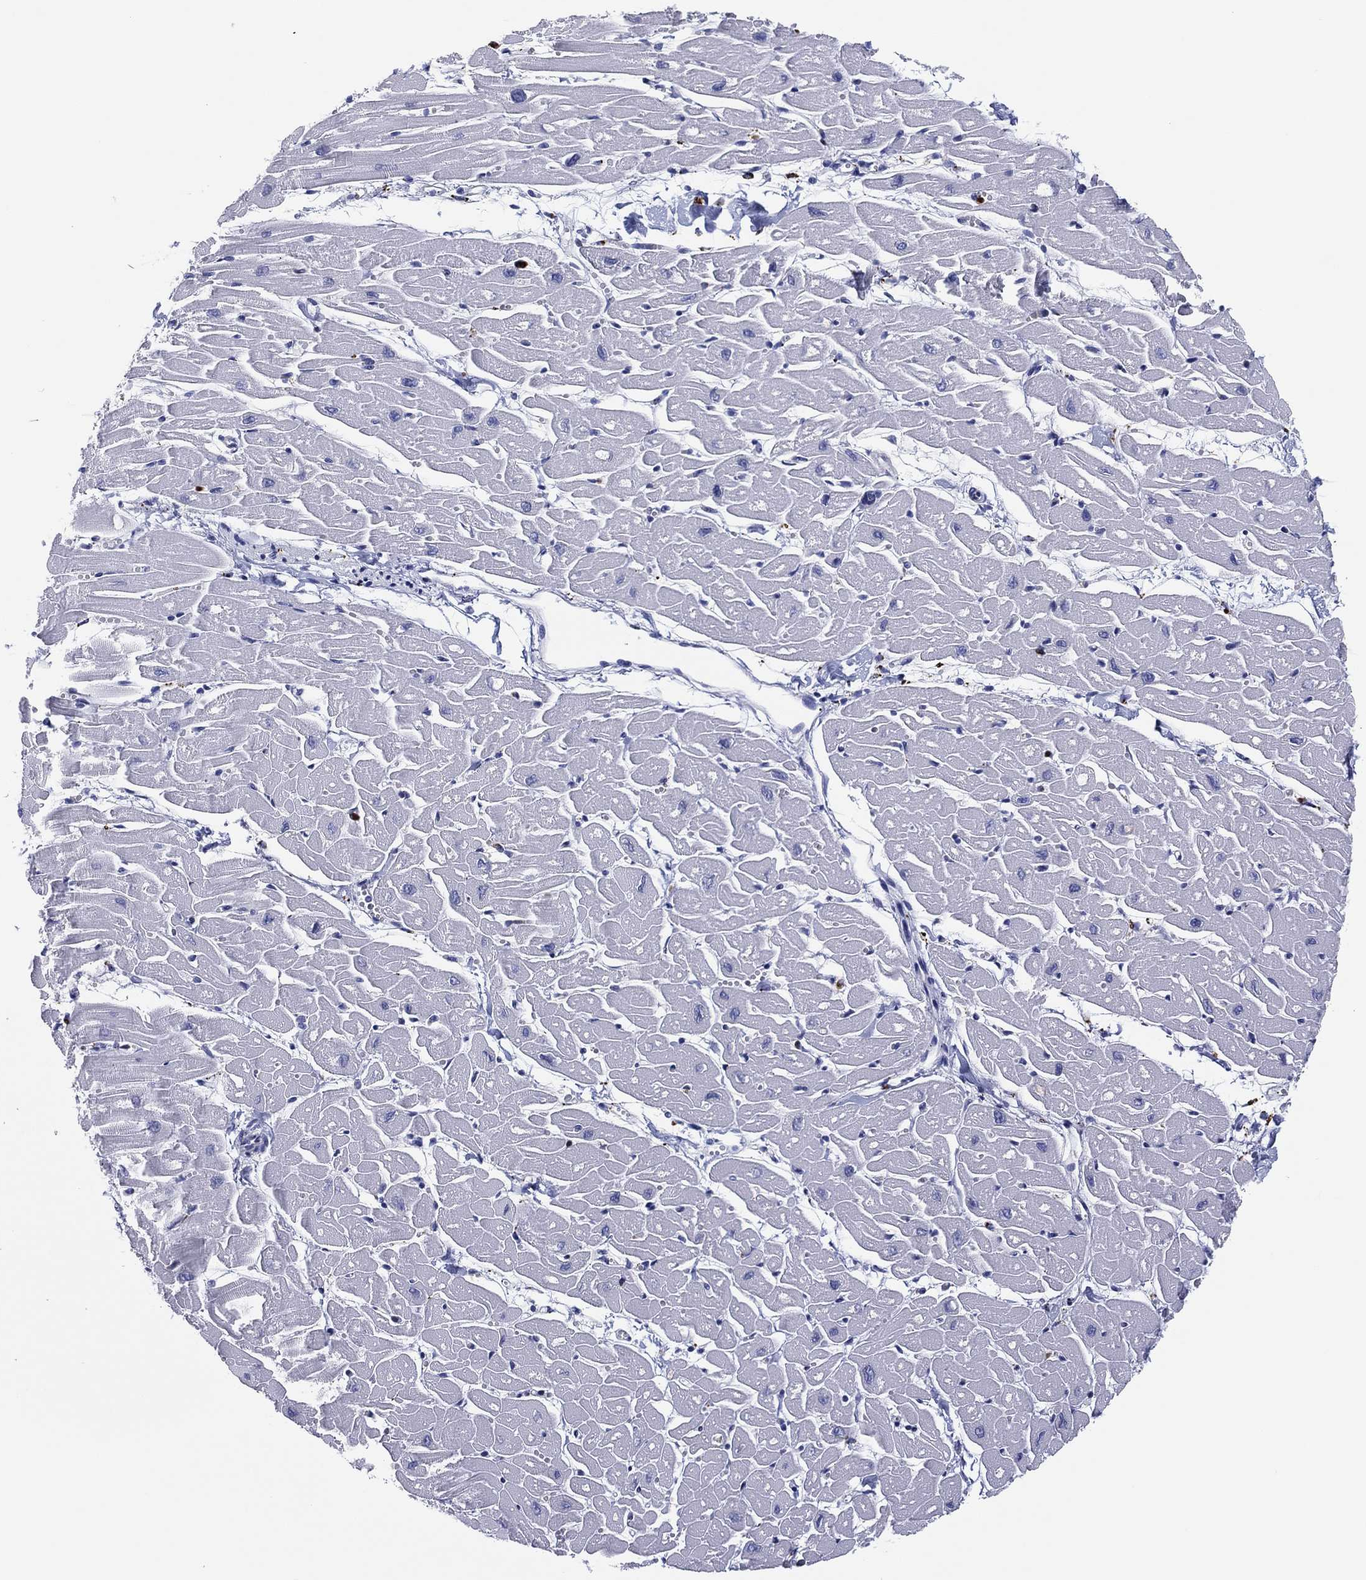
{"staining": {"intensity": "negative", "quantity": "none", "location": "none"}, "tissue": "heart muscle", "cell_type": "Cardiomyocytes", "image_type": "normal", "snomed": [{"axis": "morphology", "description": "Normal tissue, NOS"}, {"axis": "topography", "description": "Heart"}], "caption": "IHC image of benign heart muscle stained for a protein (brown), which displays no expression in cardiomyocytes.", "gene": "PLAC8", "patient": {"sex": "male", "age": 57}}